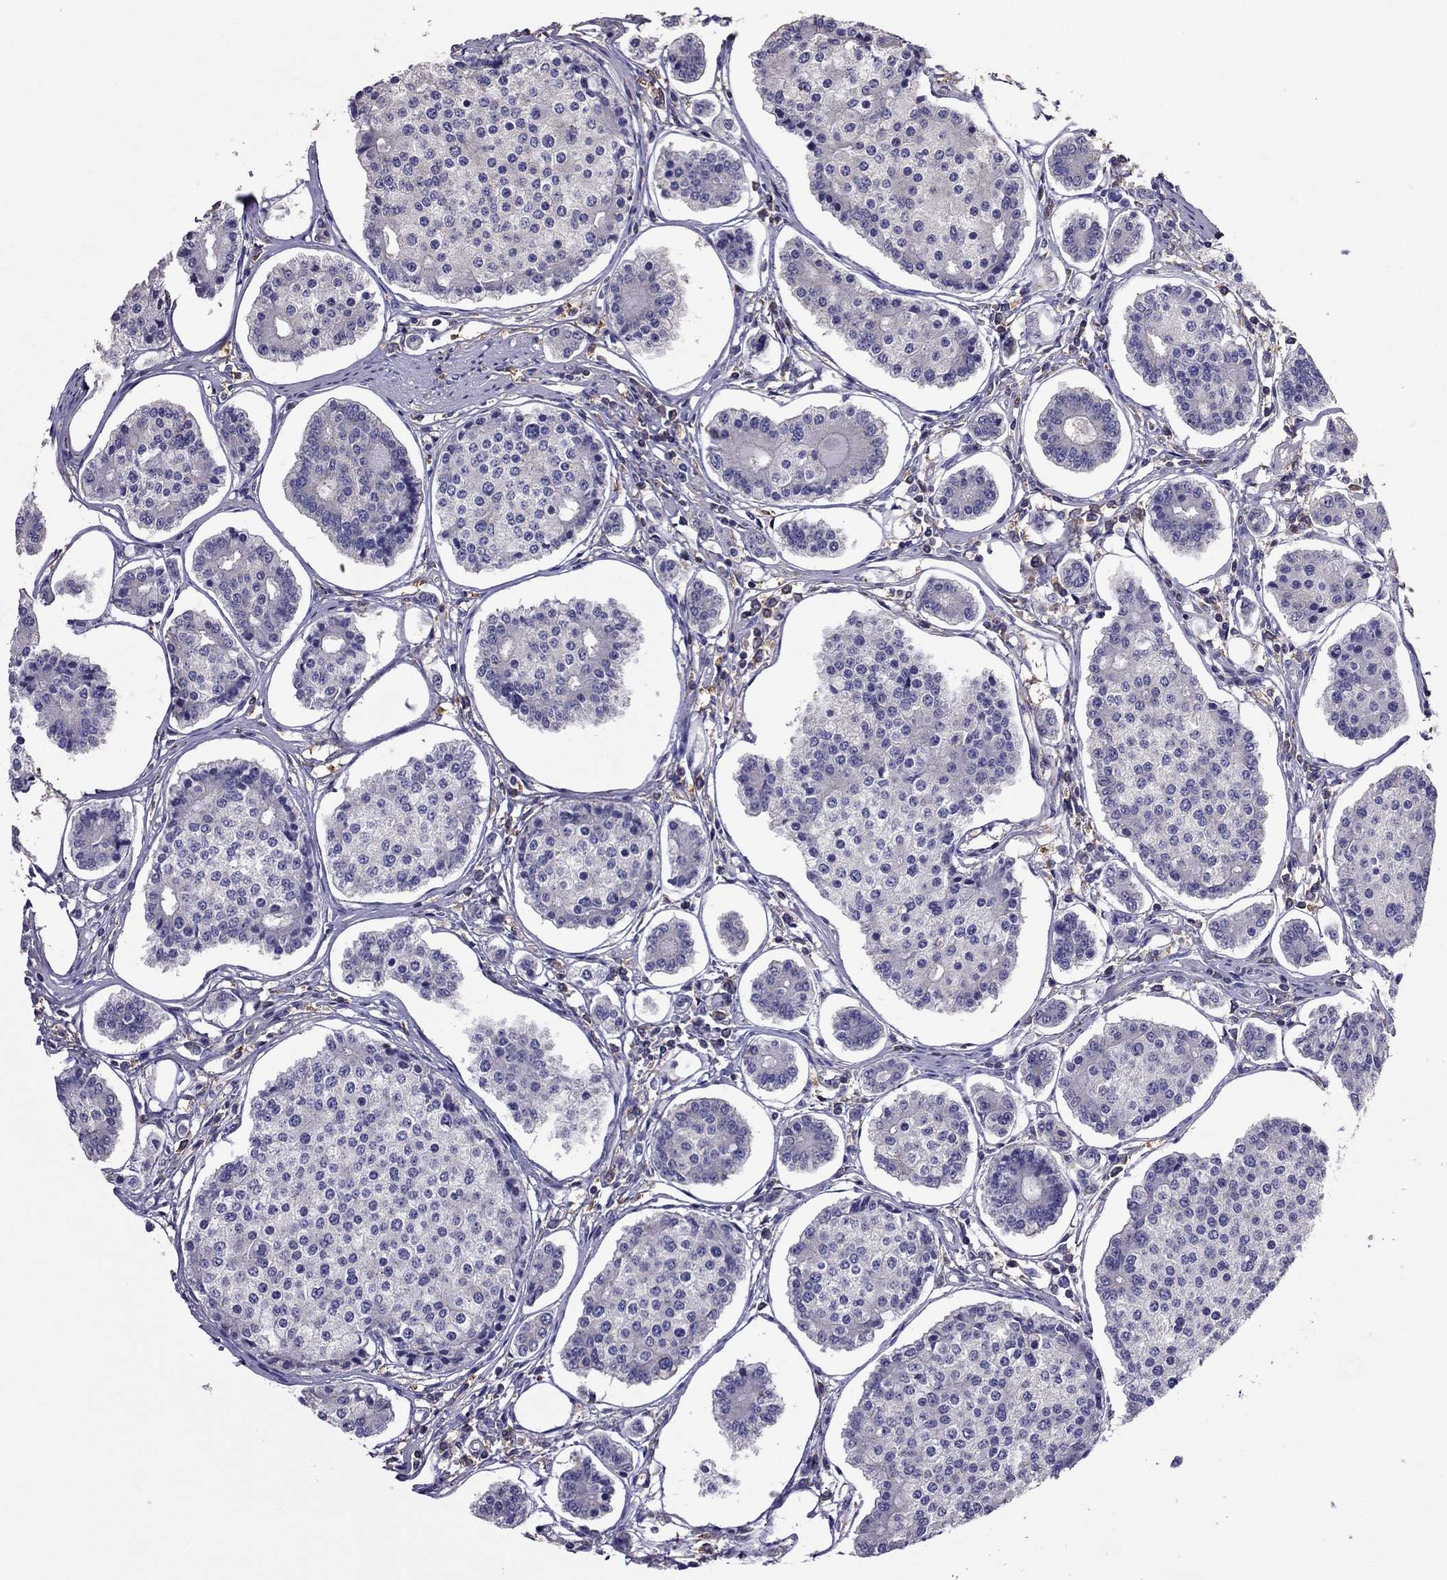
{"staining": {"intensity": "negative", "quantity": "none", "location": "none"}, "tissue": "carcinoid", "cell_type": "Tumor cells", "image_type": "cancer", "snomed": [{"axis": "morphology", "description": "Carcinoid, malignant, NOS"}, {"axis": "topography", "description": "Small intestine"}], "caption": "A photomicrograph of human carcinoid is negative for staining in tumor cells.", "gene": "TEX22", "patient": {"sex": "female", "age": 65}}